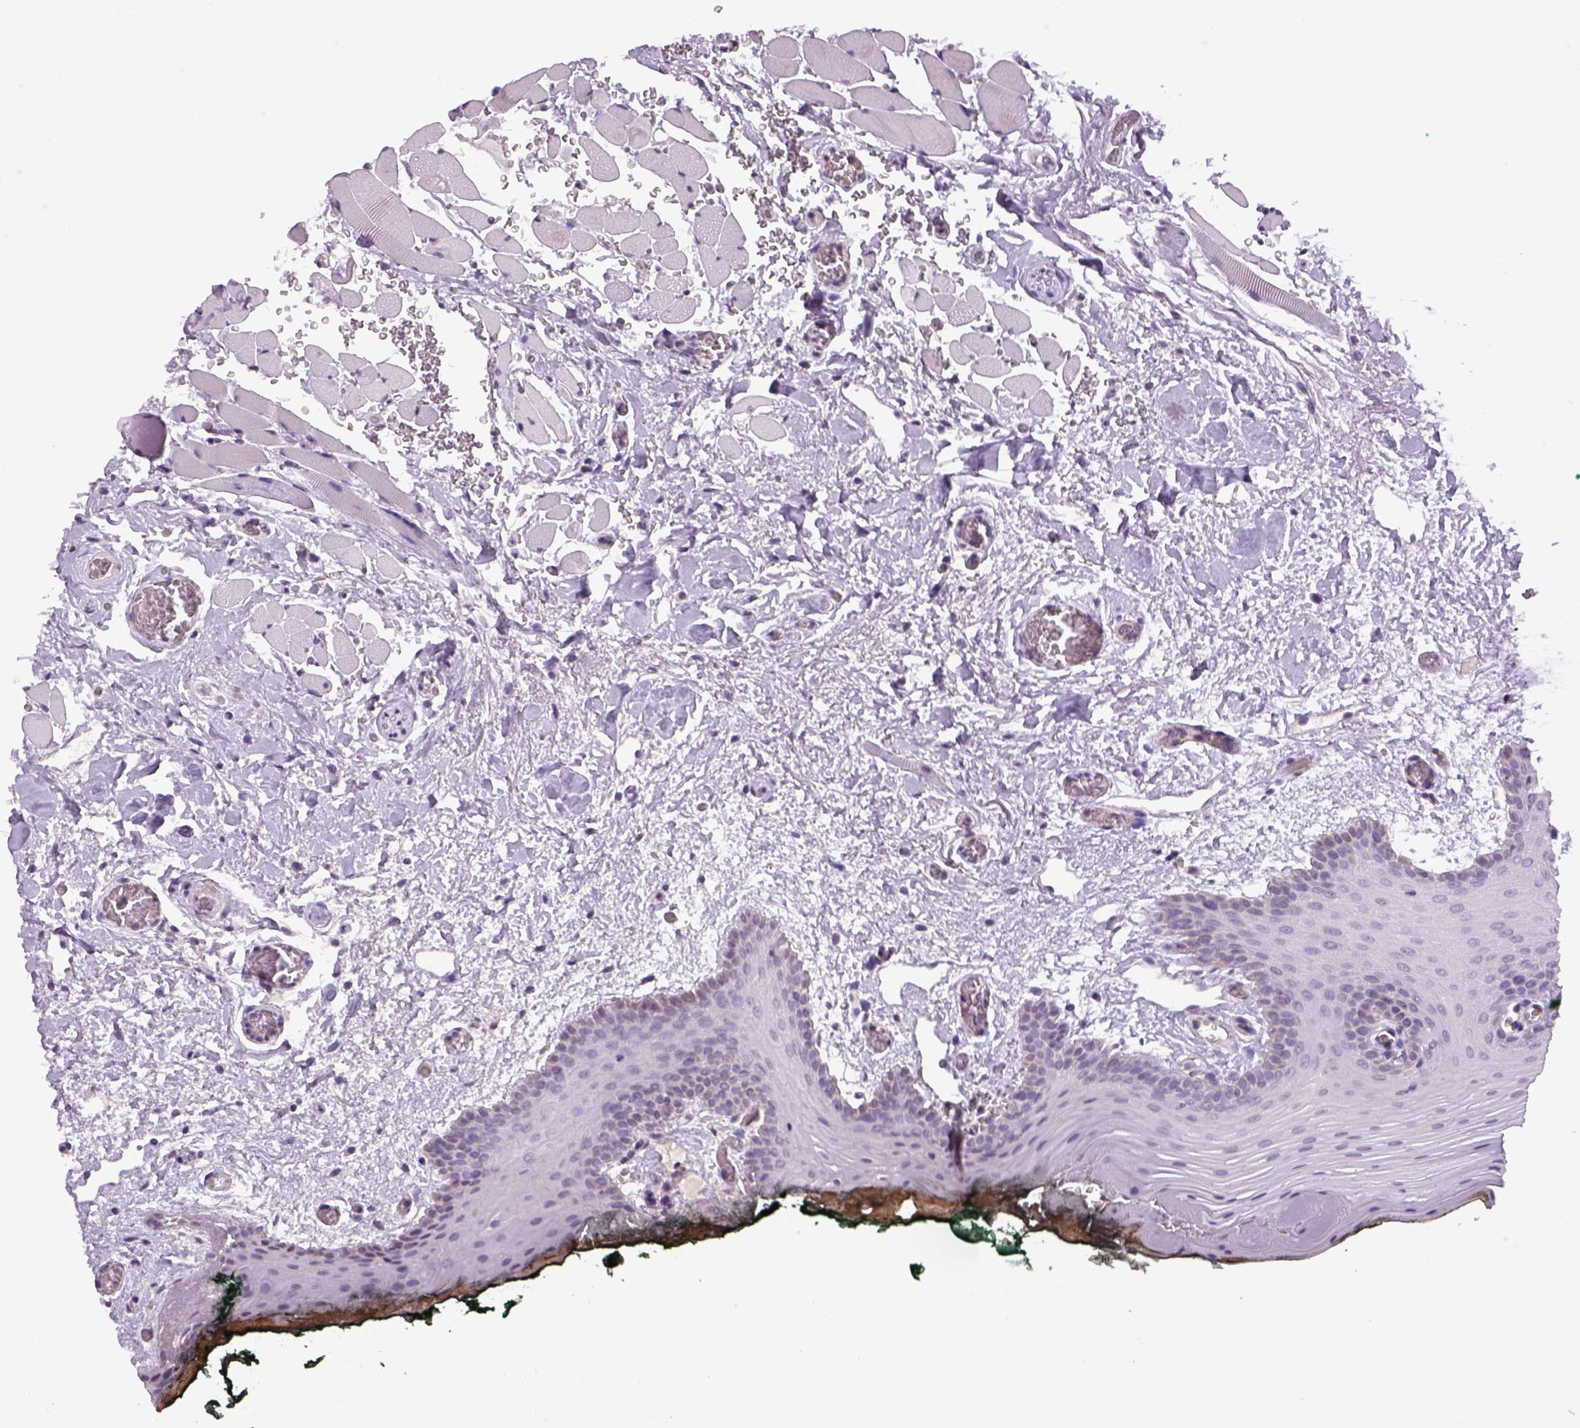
{"staining": {"intensity": "negative", "quantity": "none", "location": "none"}, "tissue": "oral mucosa", "cell_type": "Squamous epithelial cells", "image_type": "normal", "snomed": [{"axis": "morphology", "description": "Normal tissue, NOS"}, {"axis": "topography", "description": "Oral tissue"}, {"axis": "topography", "description": "Head-Neck"}], "caption": "Histopathology image shows no protein staining in squamous epithelial cells of normal oral mucosa. Brightfield microscopy of immunohistochemistry stained with DAB (3,3'-diaminobenzidine) (brown) and hematoxylin (blue), captured at high magnification.", "gene": "PRRT1", "patient": {"sex": "male", "age": 65}}